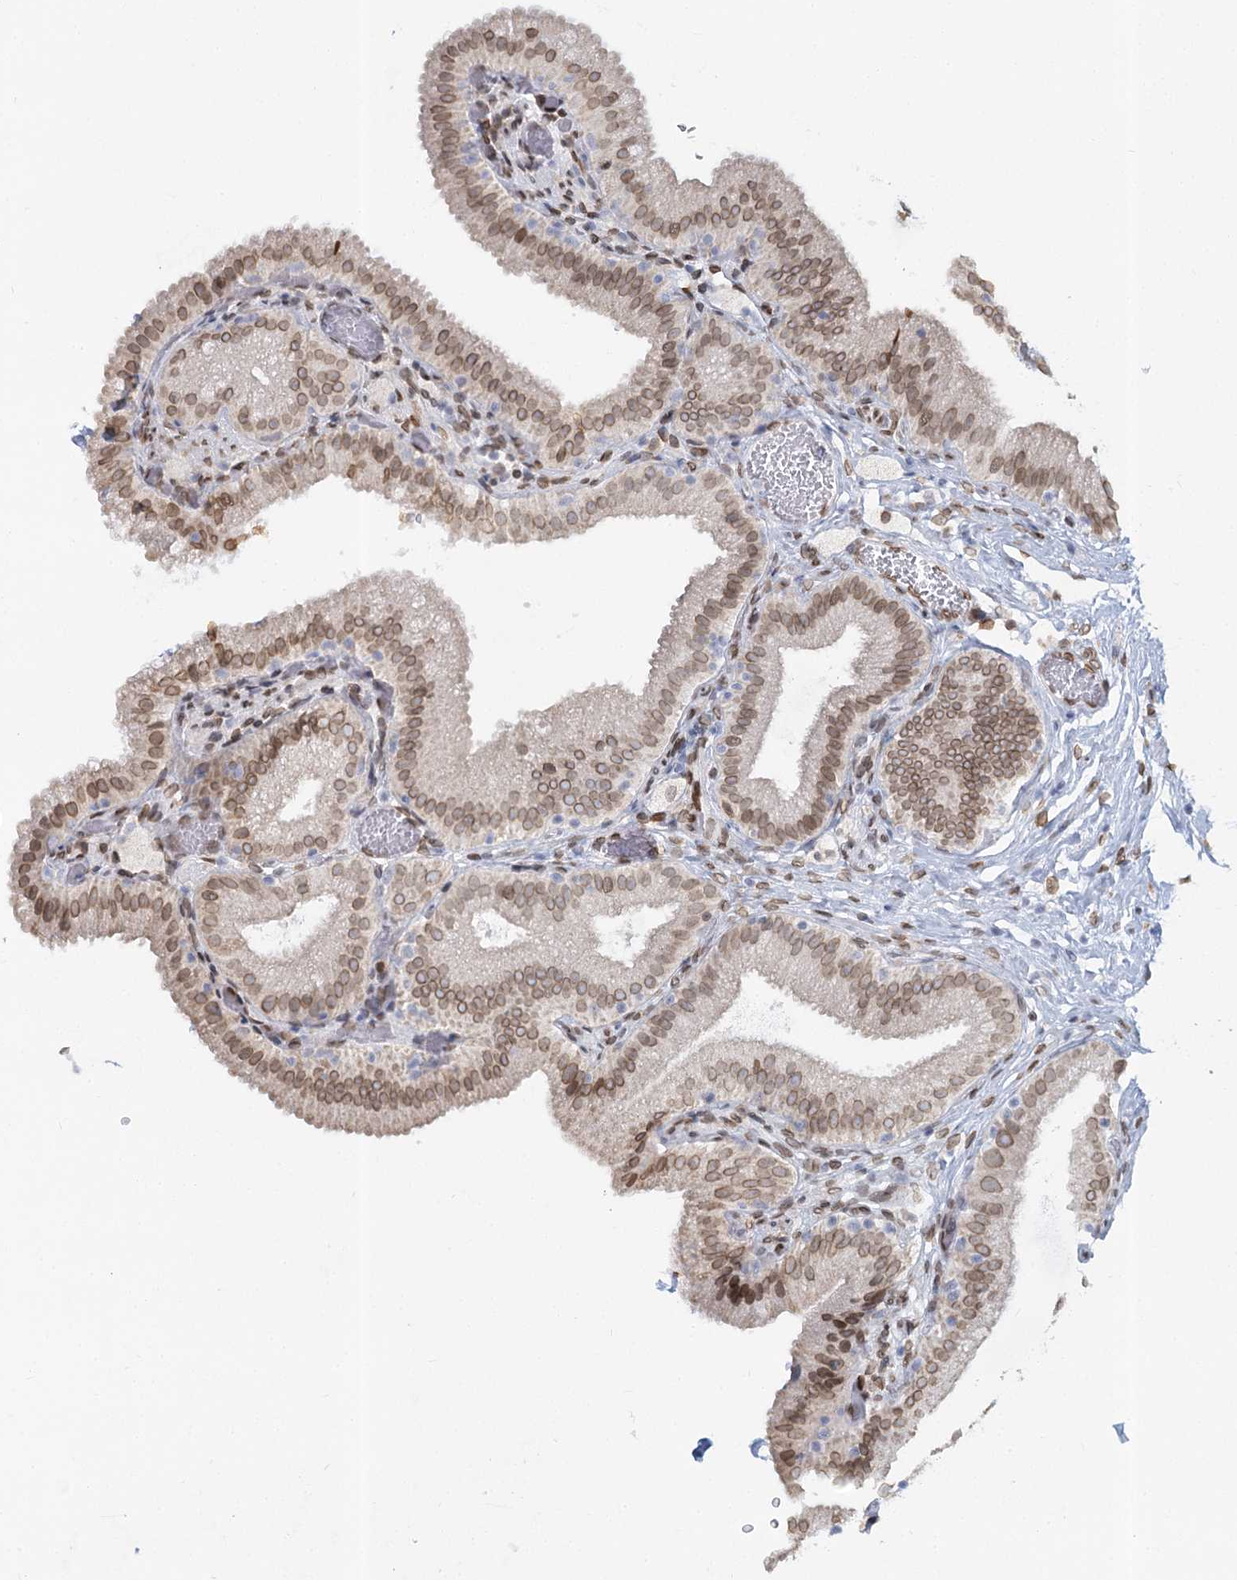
{"staining": {"intensity": "moderate", "quantity": ">75%", "location": "nuclear"}, "tissue": "gallbladder", "cell_type": "Glandular cells", "image_type": "normal", "snomed": [{"axis": "morphology", "description": "Normal tissue, NOS"}, {"axis": "topography", "description": "Gallbladder"}], "caption": "IHC of benign human gallbladder shows medium levels of moderate nuclear expression in approximately >75% of glandular cells. (Brightfield microscopy of DAB IHC at high magnification).", "gene": "VWA5A", "patient": {"sex": "male", "age": 54}}